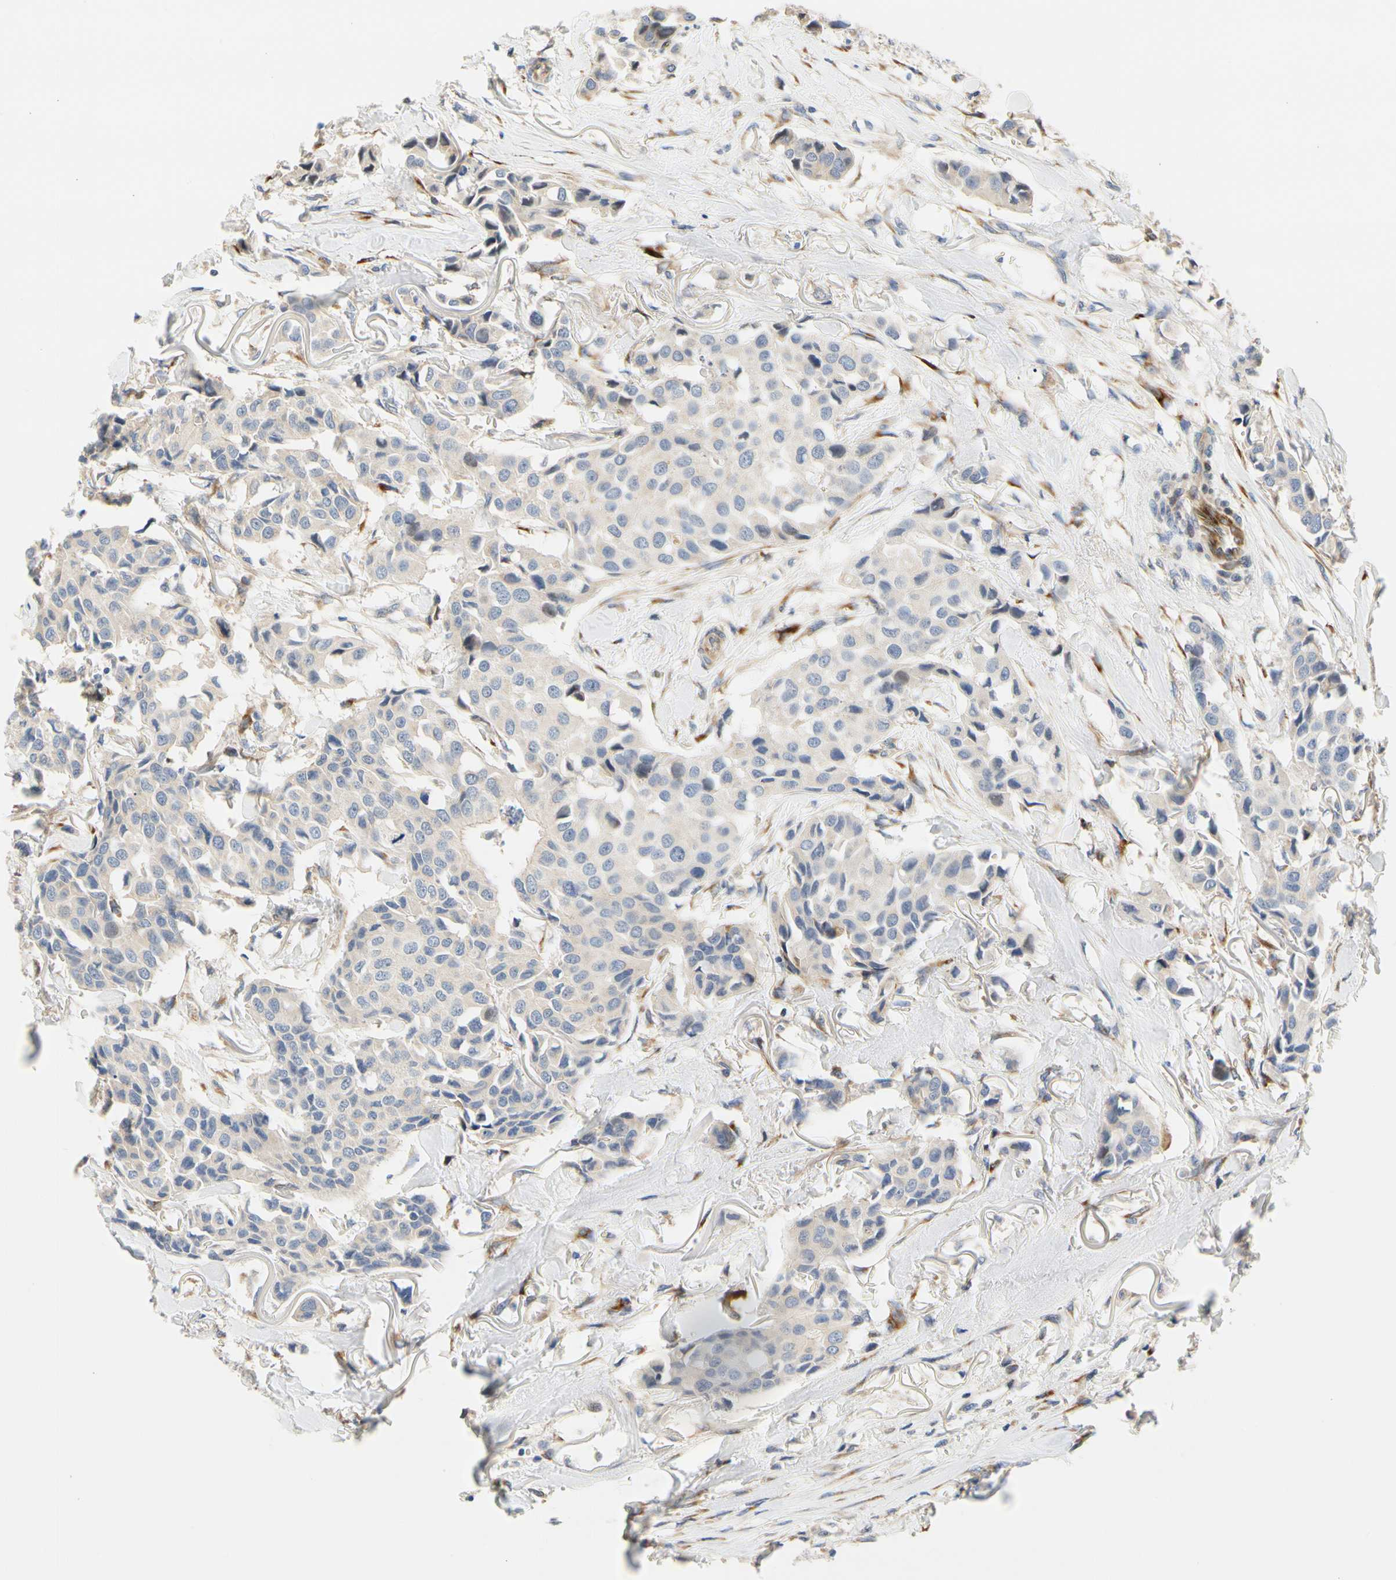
{"staining": {"intensity": "negative", "quantity": "none", "location": "none"}, "tissue": "breast cancer", "cell_type": "Tumor cells", "image_type": "cancer", "snomed": [{"axis": "morphology", "description": "Duct carcinoma"}, {"axis": "topography", "description": "Breast"}], "caption": "Immunohistochemistry (IHC) histopathology image of neoplastic tissue: breast cancer stained with DAB (3,3'-diaminobenzidine) shows no significant protein expression in tumor cells.", "gene": "ZNF236", "patient": {"sex": "female", "age": 80}}